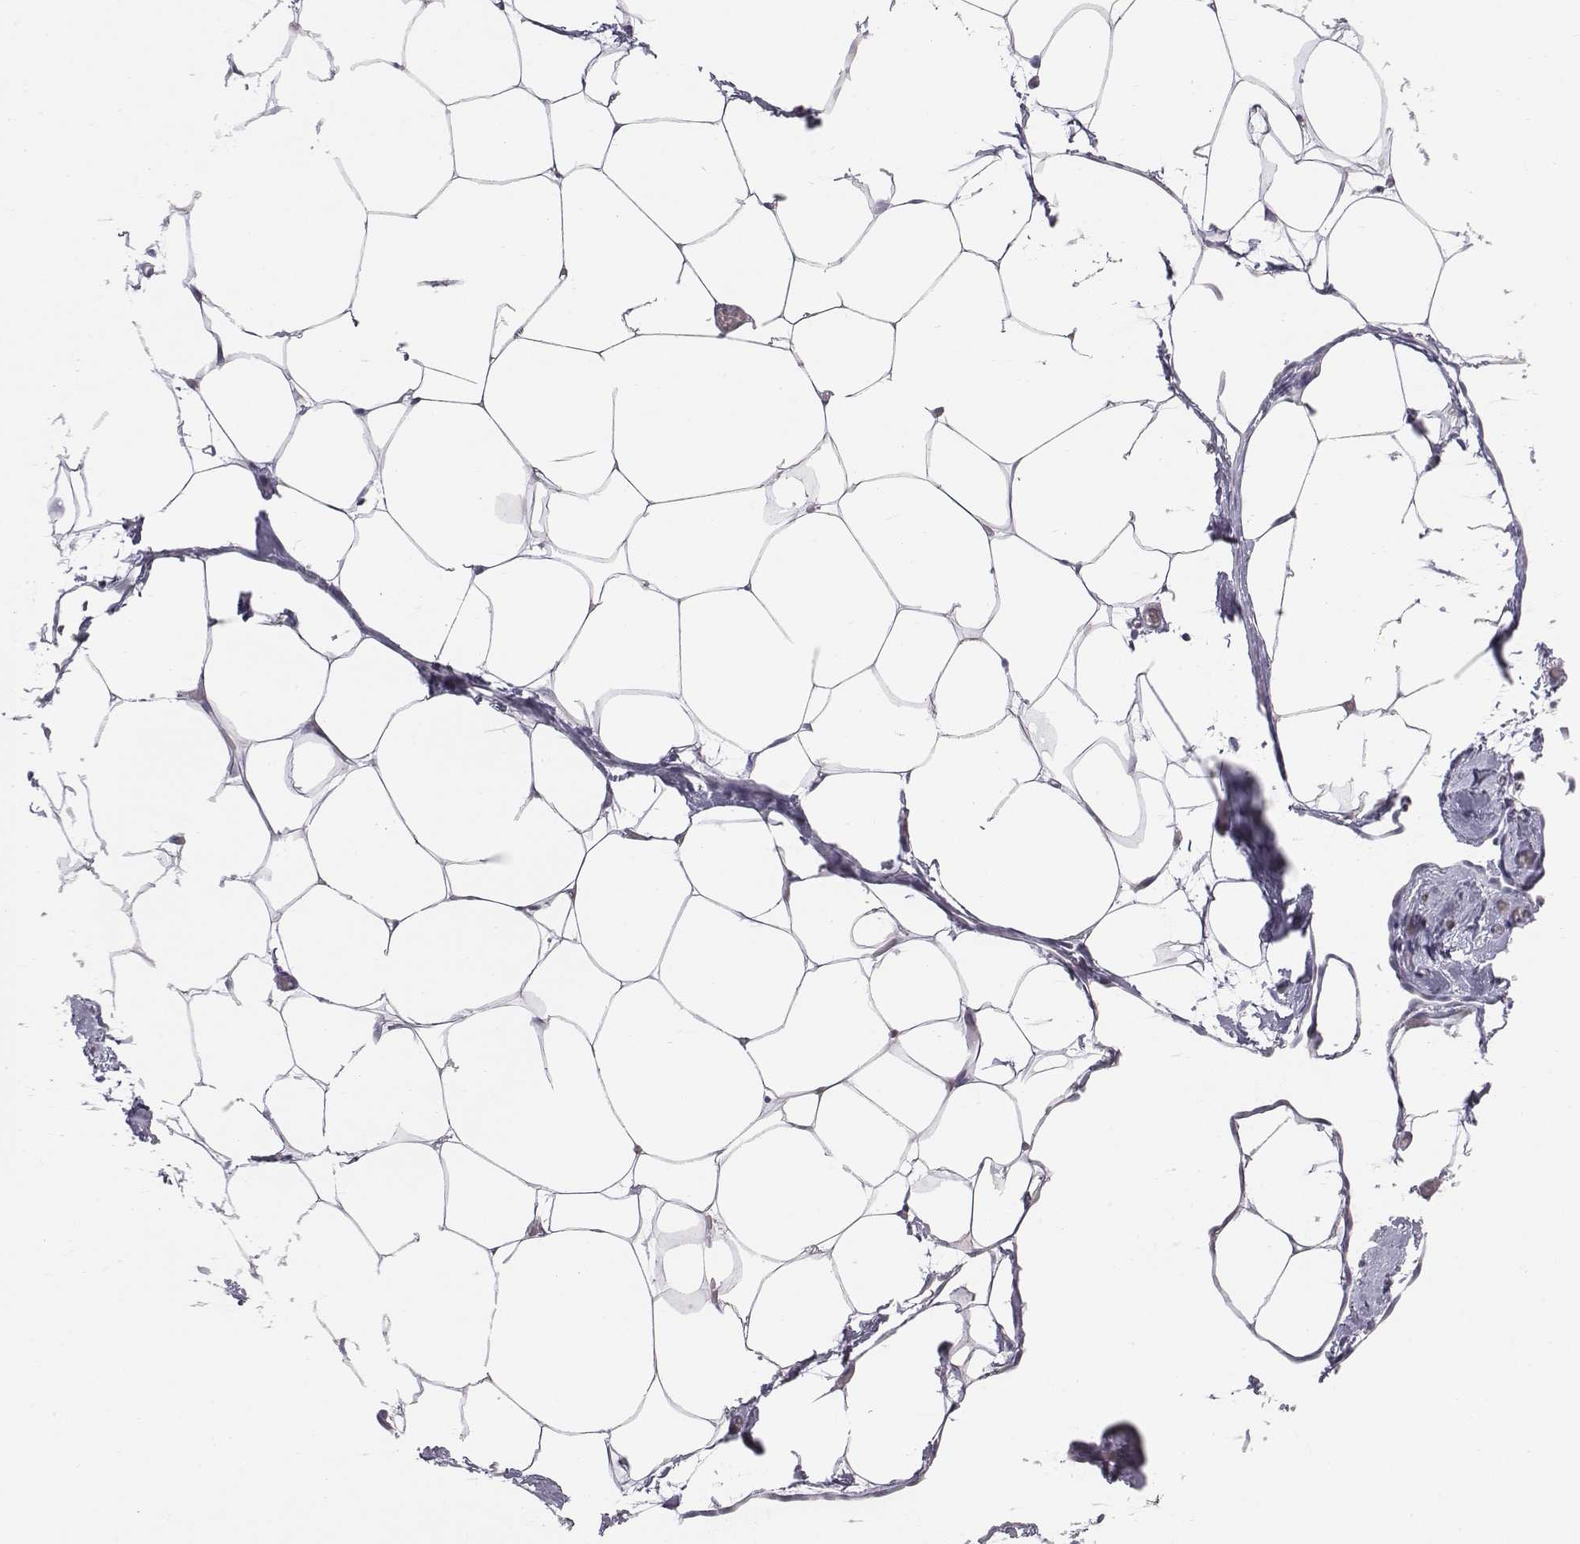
{"staining": {"intensity": "negative", "quantity": "none", "location": "none"}, "tissue": "adipose tissue", "cell_type": "Adipocytes", "image_type": "normal", "snomed": [{"axis": "morphology", "description": "Normal tissue, NOS"}, {"axis": "topography", "description": "Adipose tissue"}], "caption": "Immunohistochemical staining of unremarkable human adipose tissue demonstrates no significant expression in adipocytes. (Immunohistochemistry, brightfield microscopy, high magnification).", "gene": "C6orf58", "patient": {"sex": "male", "age": 57}}